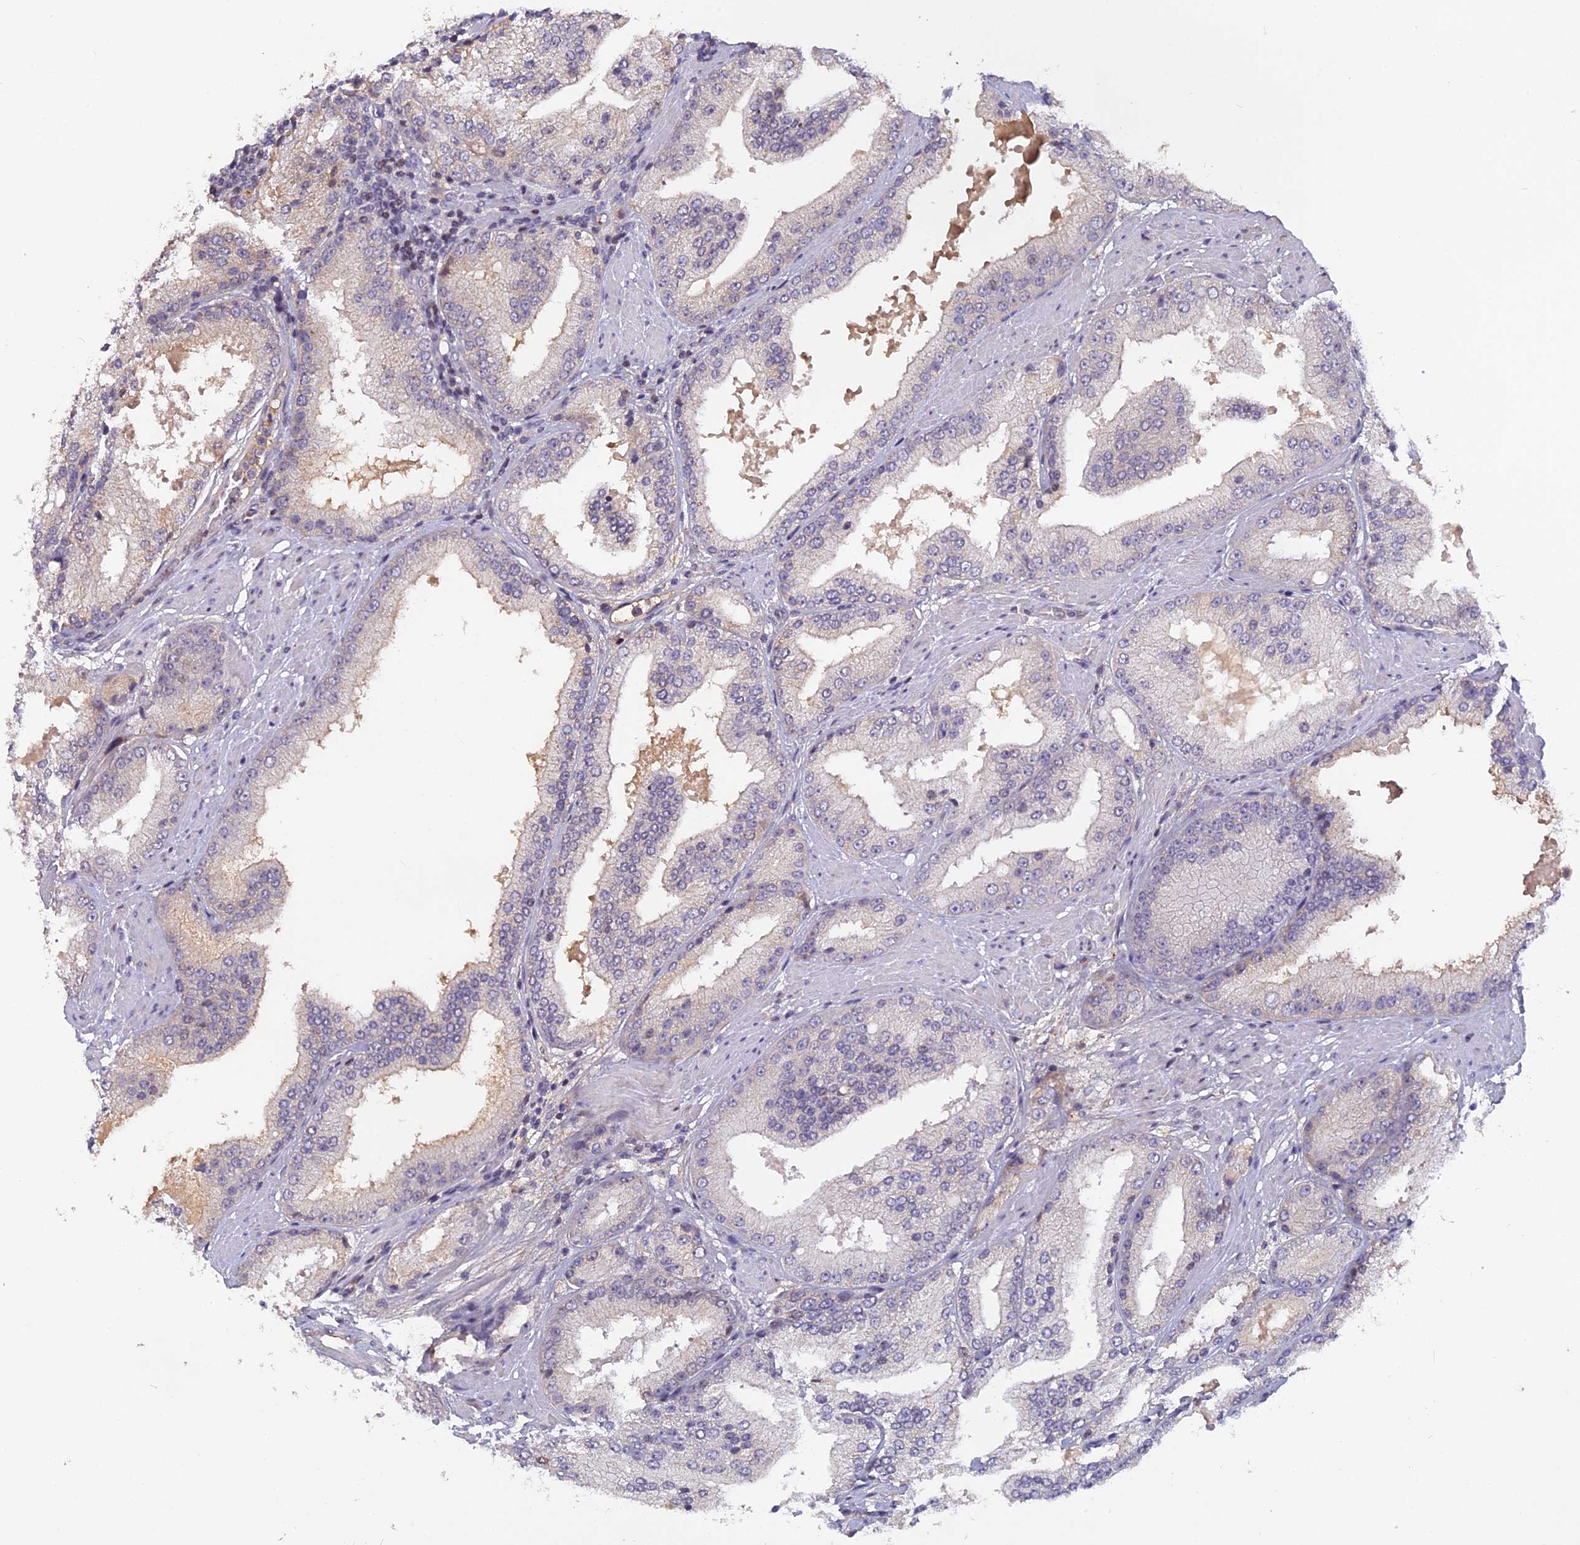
{"staining": {"intensity": "negative", "quantity": "none", "location": "none"}, "tissue": "prostate cancer", "cell_type": "Tumor cells", "image_type": "cancer", "snomed": [{"axis": "morphology", "description": "Adenocarcinoma, Low grade"}, {"axis": "topography", "description": "Prostate"}], "caption": "A high-resolution histopathology image shows IHC staining of low-grade adenocarcinoma (prostate), which reveals no significant positivity in tumor cells. (DAB (3,3'-diaminobenzidine) IHC, high magnification).", "gene": "TMEM134", "patient": {"sex": "male", "age": 67}}